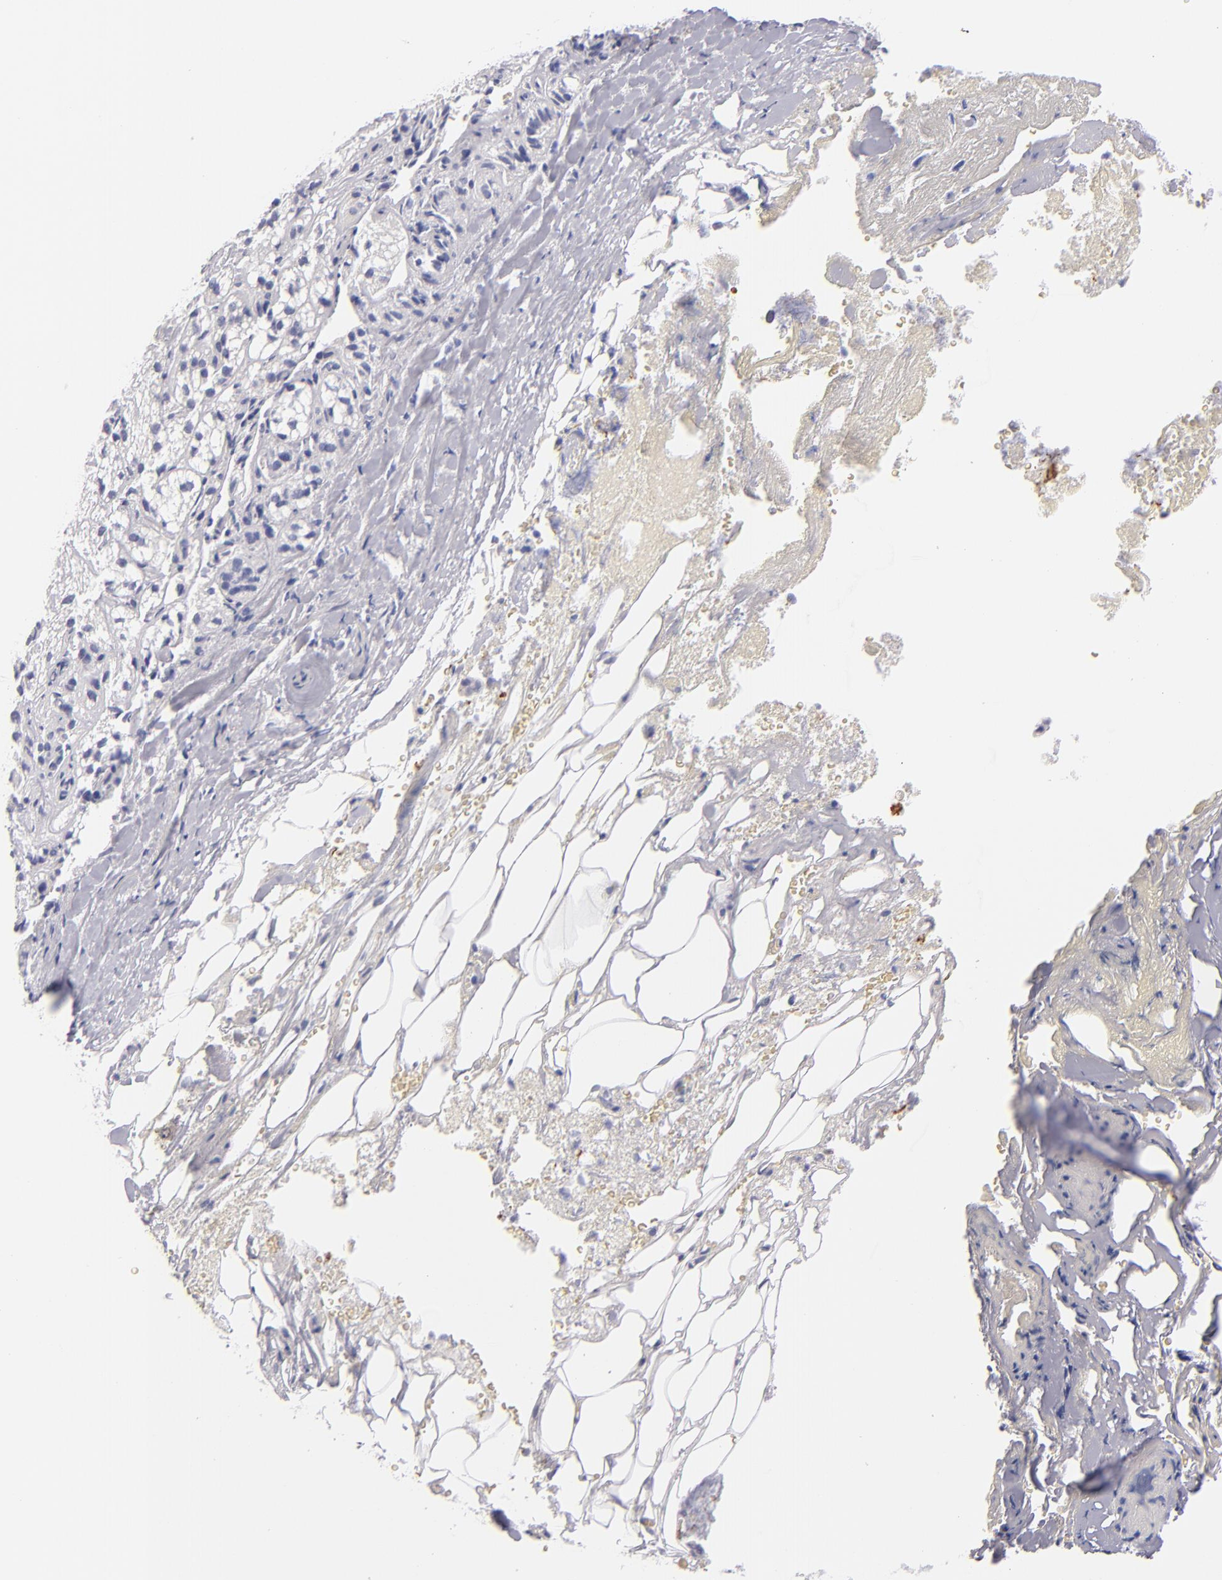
{"staining": {"intensity": "negative", "quantity": "none", "location": "none"}, "tissue": "adrenal gland", "cell_type": "Glandular cells", "image_type": "normal", "snomed": [{"axis": "morphology", "description": "Normal tissue, NOS"}, {"axis": "topography", "description": "Adrenal gland"}], "caption": "High magnification brightfield microscopy of normal adrenal gland stained with DAB (brown) and counterstained with hematoxylin (blue): glandular cells show no significant expression.", "gene": "PRPH", "patient": {"sex": "female", "age": 71}}